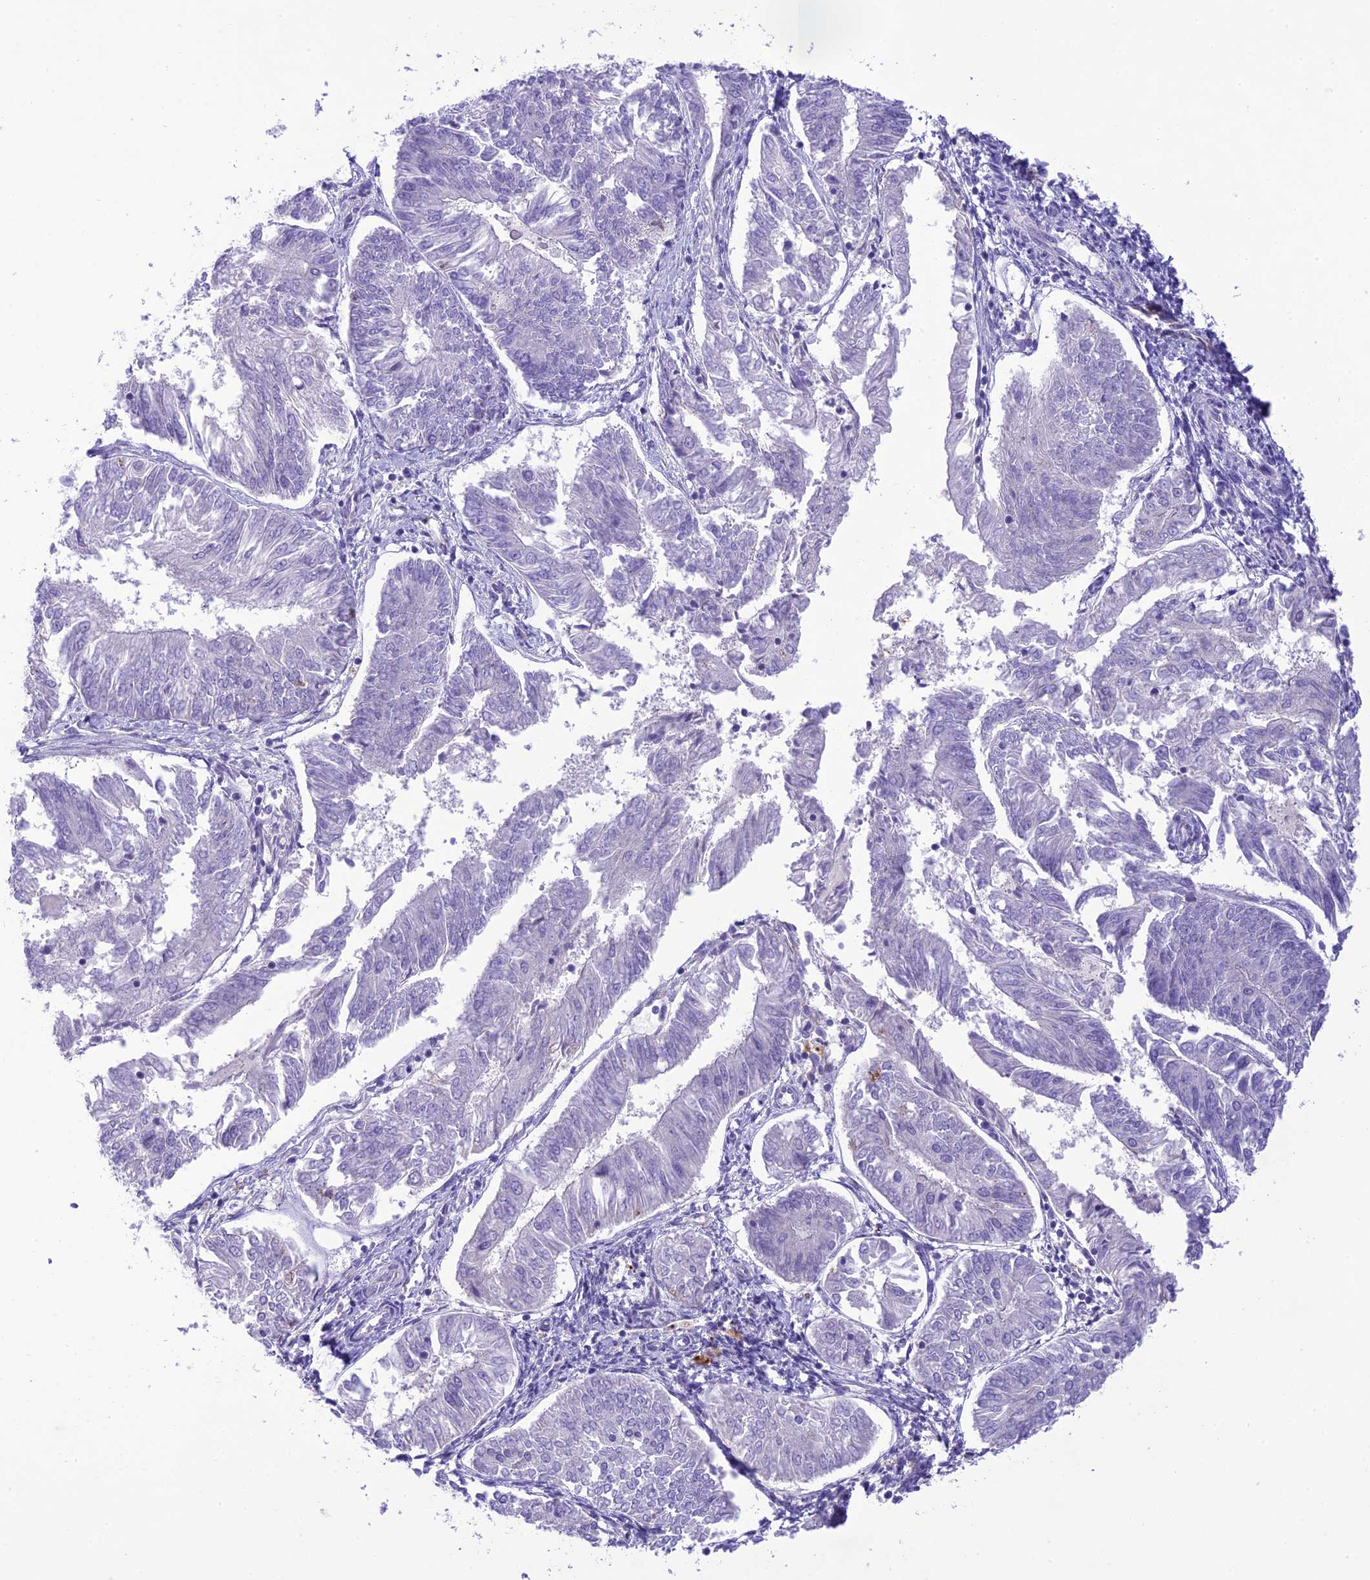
{"staining": {"intensity": "negative", "quantity": "none", "location": "none"}, "tissue": "endometrial cancer", "cell_type": "Tumor cells", "image_type": "cancer", "snomed": [{"axis": "morphology", "description": "Adenocarcinoma, NOS"}, {"axis": "topography", "description": "Endometrium"}], "caption": "Immunohistochemistry (IHC) of human endometrial adenocarcinoma demonstrates no expression in tumor cells. (DAB immunohistochemistry, high magnification).", "gene": "DHDH", "patient": {"sex": "female", "age": 58}}